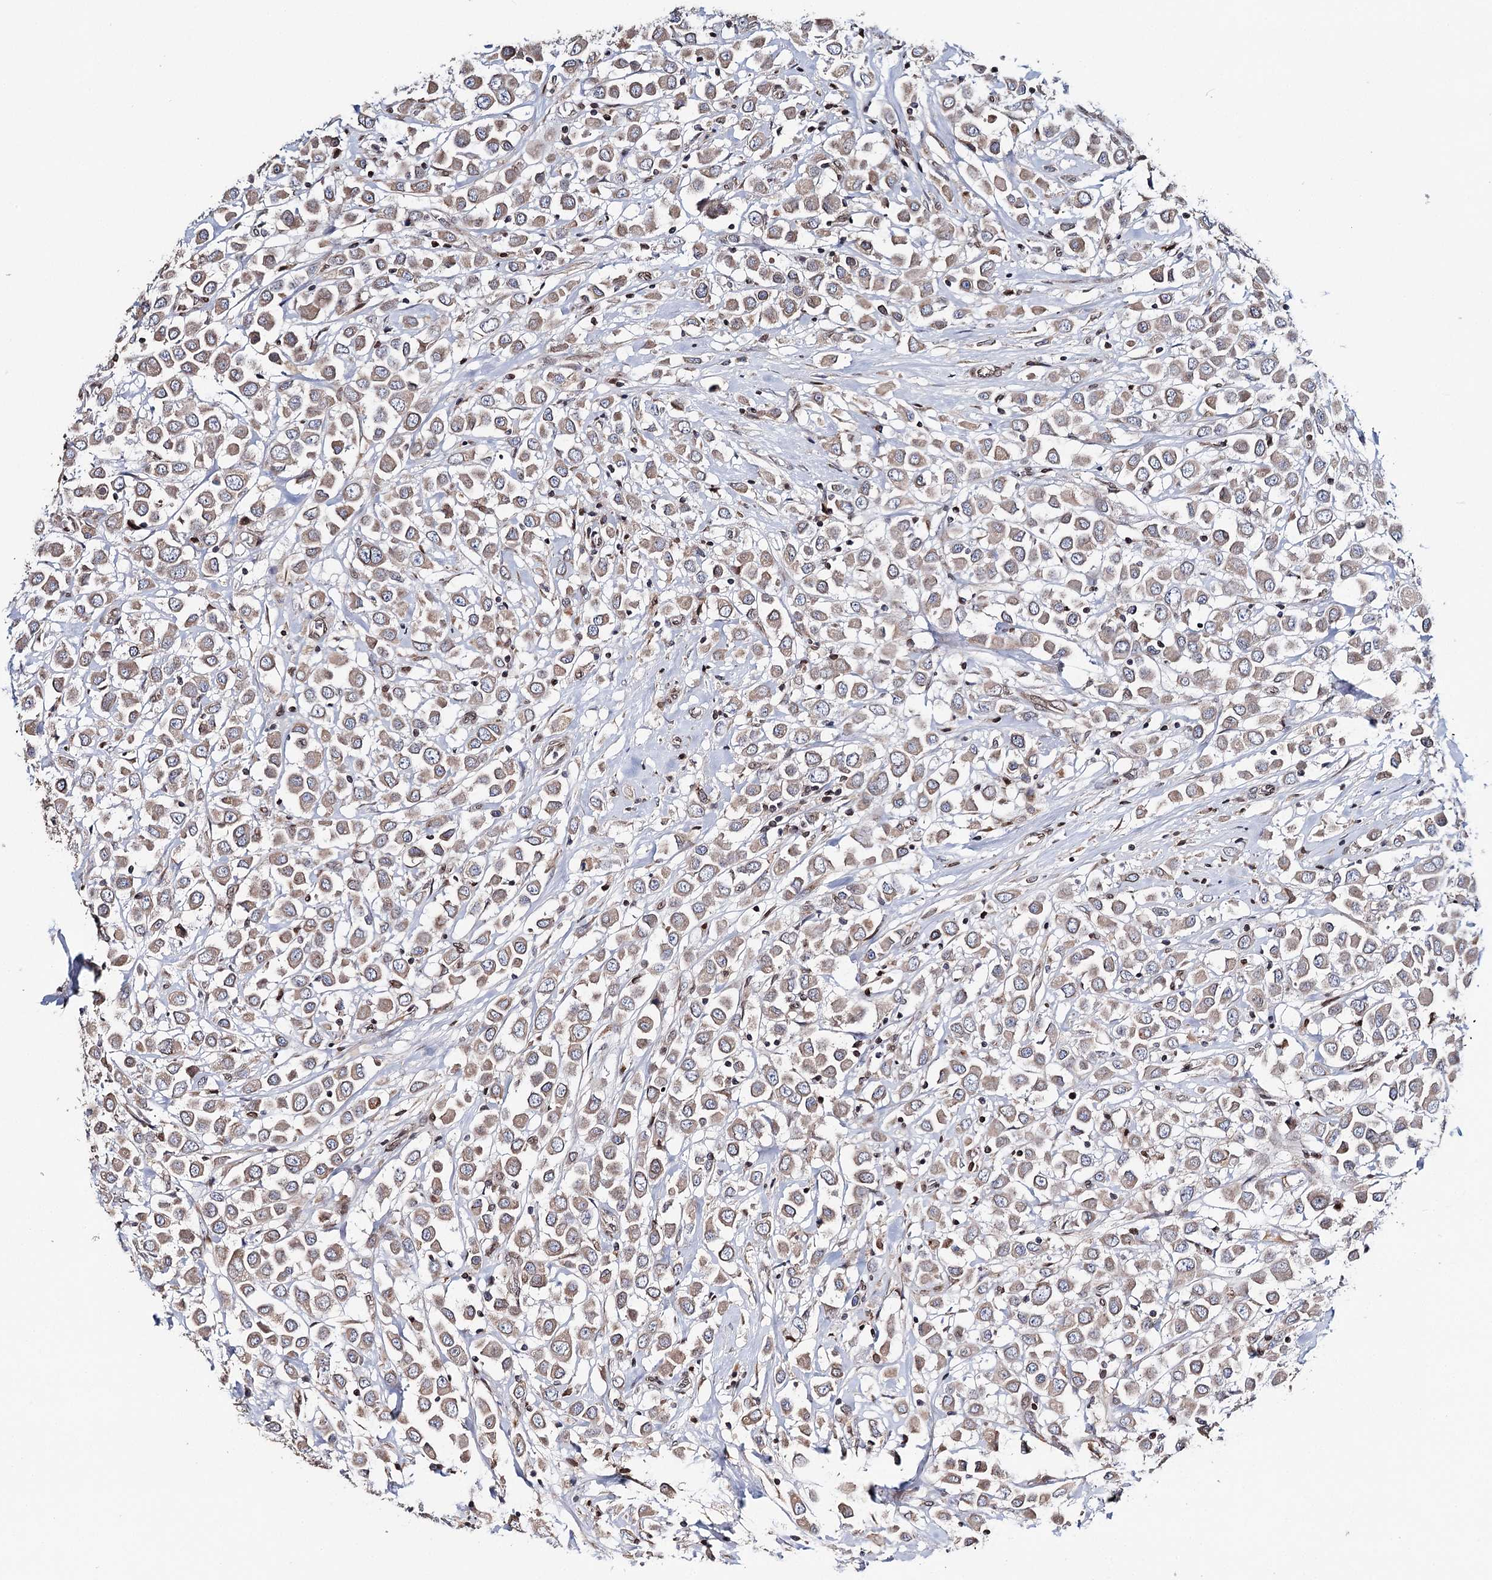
{"staining": {"intensity": "weak", "quantity": ">75%", "location": "cytoplasmic/membranous"}, "tissue": "breast cancer", "cell_type": "Tumor cells", "image_type": "cancer", "snomed": [{"axis": "morphology", "description": "Duct carcinoma"}, {"axis": "topography", "description": "Breast"}], "caption": "This photomicrograph shows immunohistochemistry (IHC) staining of breast cancer (invasive ductal carcinoma), with low weak cytoplasmic/membranous positivity in about >75% of tumor cells.", "gene": "CFAP46", "patient": {"sex": "female", "age": 61}}